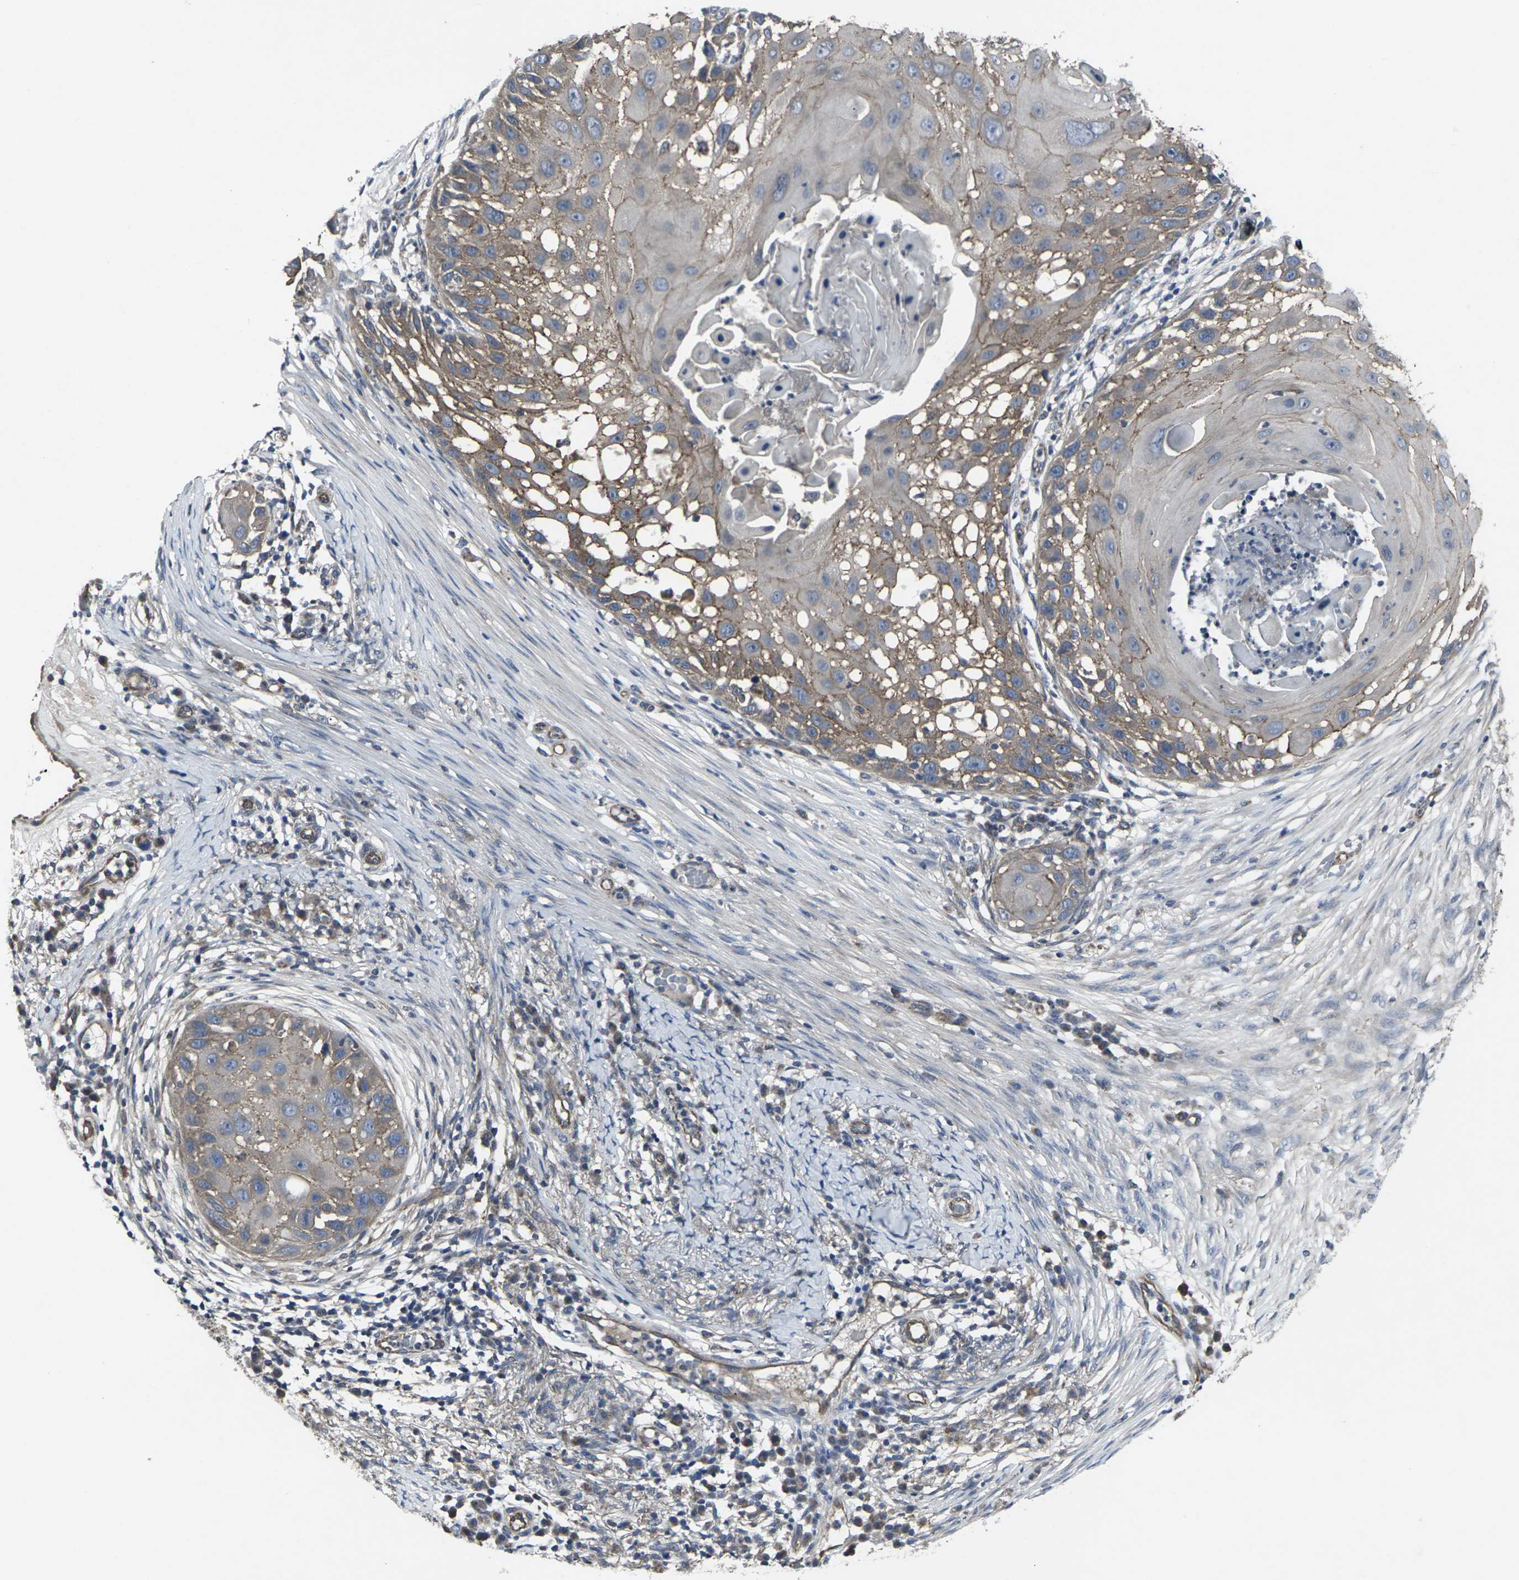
{"staining": {"intensity": "moderate", "quantity": ">75%", "location": "cytoplasmic/membranous"}, "tissue": "skin cancer", "cell_type": "Tumor cells", "image_type": "cancer", "snomed": [{"axis": "morphology", "description": "Squamous cell carcinoma, NOS"}, {"axis": "topography", "description": "Skin"}], "caption": "Moderate cytoplasmic/membranous staining is identified in approximately >75% of tumor cells in squamous cell carcinoma (skin).", "gene": "MAPKAPK2", "patient": {"sex": "female", "age": 44}}